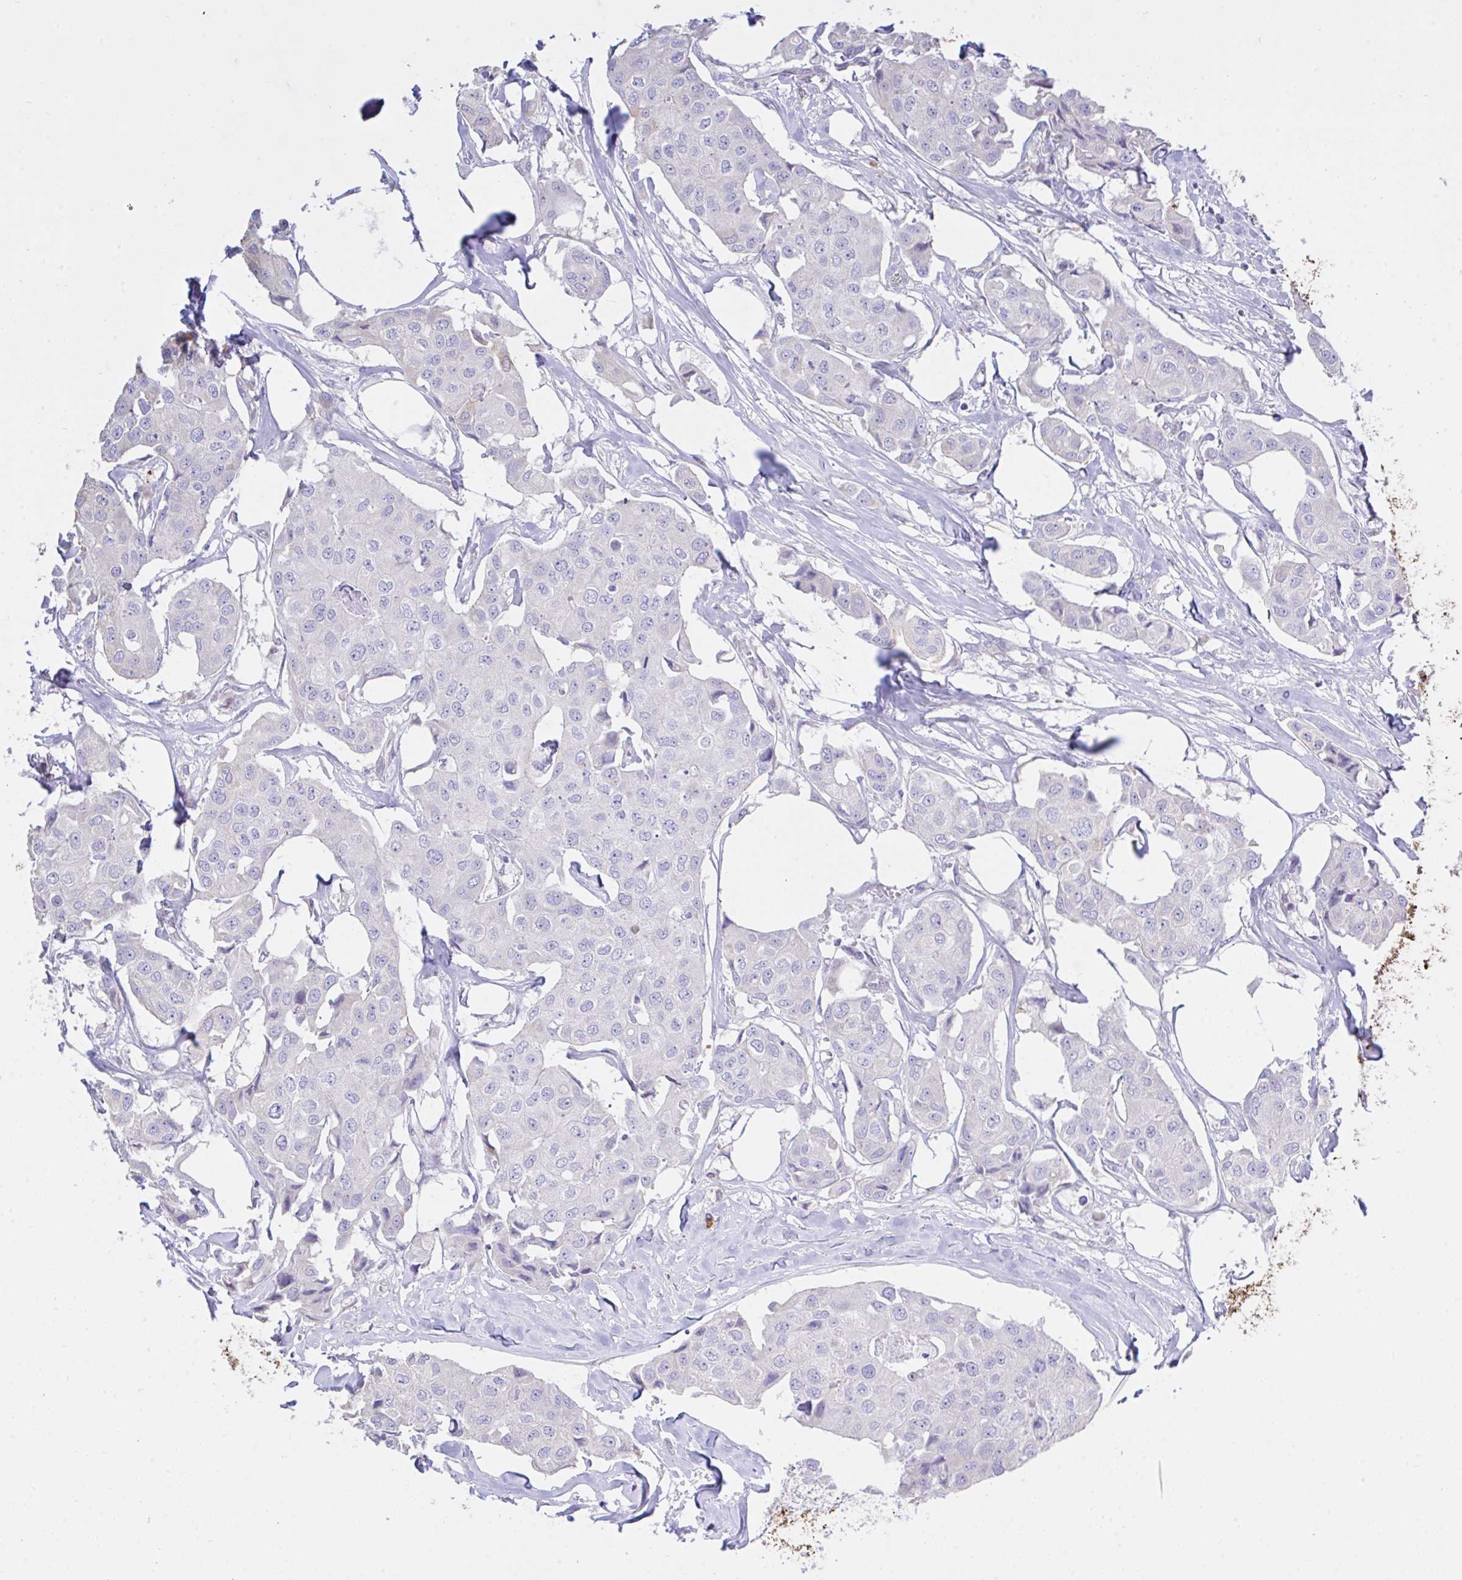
{"staining": {"intensity": "negative", "quantity": "none", "location": "none"}, "tissue": "breast cancer", "cell_type": "Tumor cells", "image_type": "cancer", "snomed": [{"axis": "morphology", "description": "Duct carcinoma"}, {"axis": "topography", "description": "Breast"}, {"axis": "topography", "description": "Lymph node"}], "caption": "Tumor cells show no significant protein expression in invasive ductal carcinoma (breast).", "gene": "EEF1A2", "patient": {"sex": "female", "age": 80}}